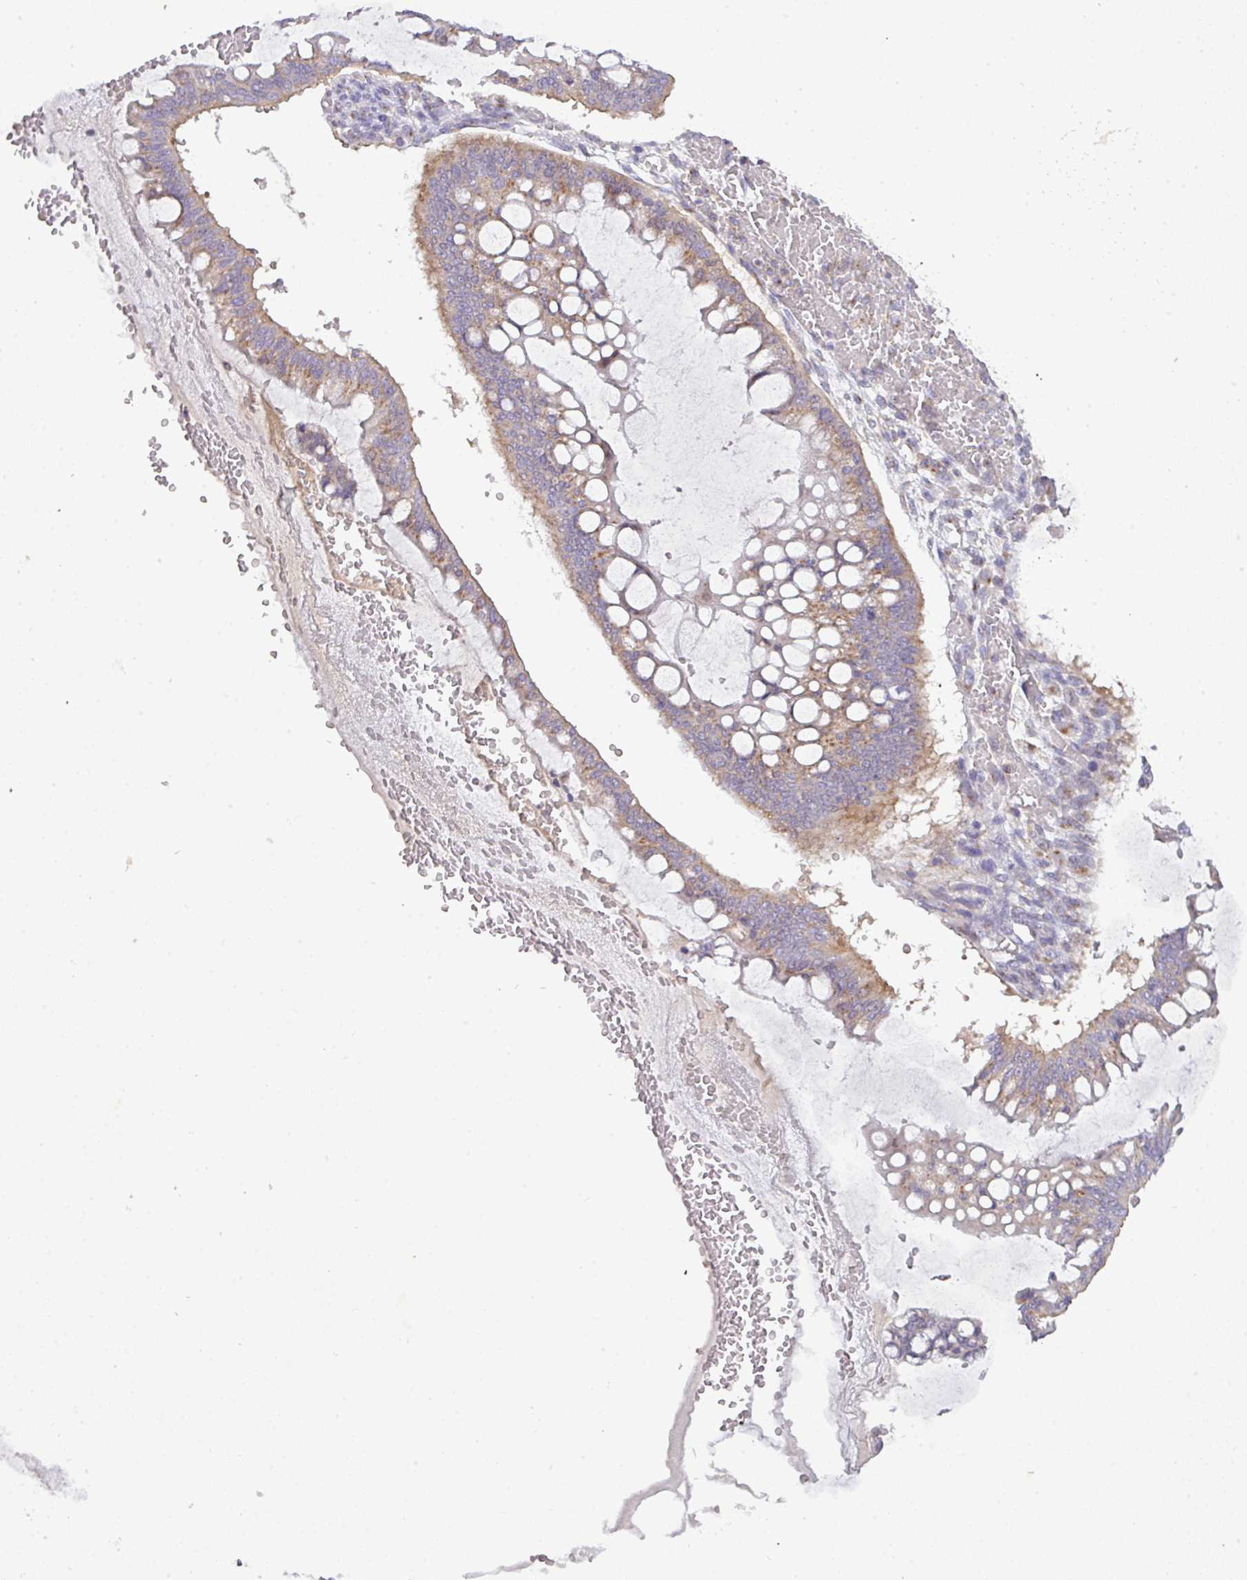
{"staining": {"intensity": "moderate", "quantity": ">75%", "location": "cytoplasmic/membranous"}, "tissue": "ovarian cancer", "cell_type": "Tumor cells", "image_type": "cancer", "snomed": [{"axis": "morphology", "description": "Cystadenocarcinoma, mucinous, NOS"}, {"axis": "topography", "description": "Ovary"}], "caption": "About >75% of tumor cells in ovarian mucinous cystadenocarcinoma reveal moderate cytoplasmic/membranous protein positivity as visualized by brown immunohistochemical staining.", "gene": "VTI1A", "patient": {"sex": "female", "age": 73}}